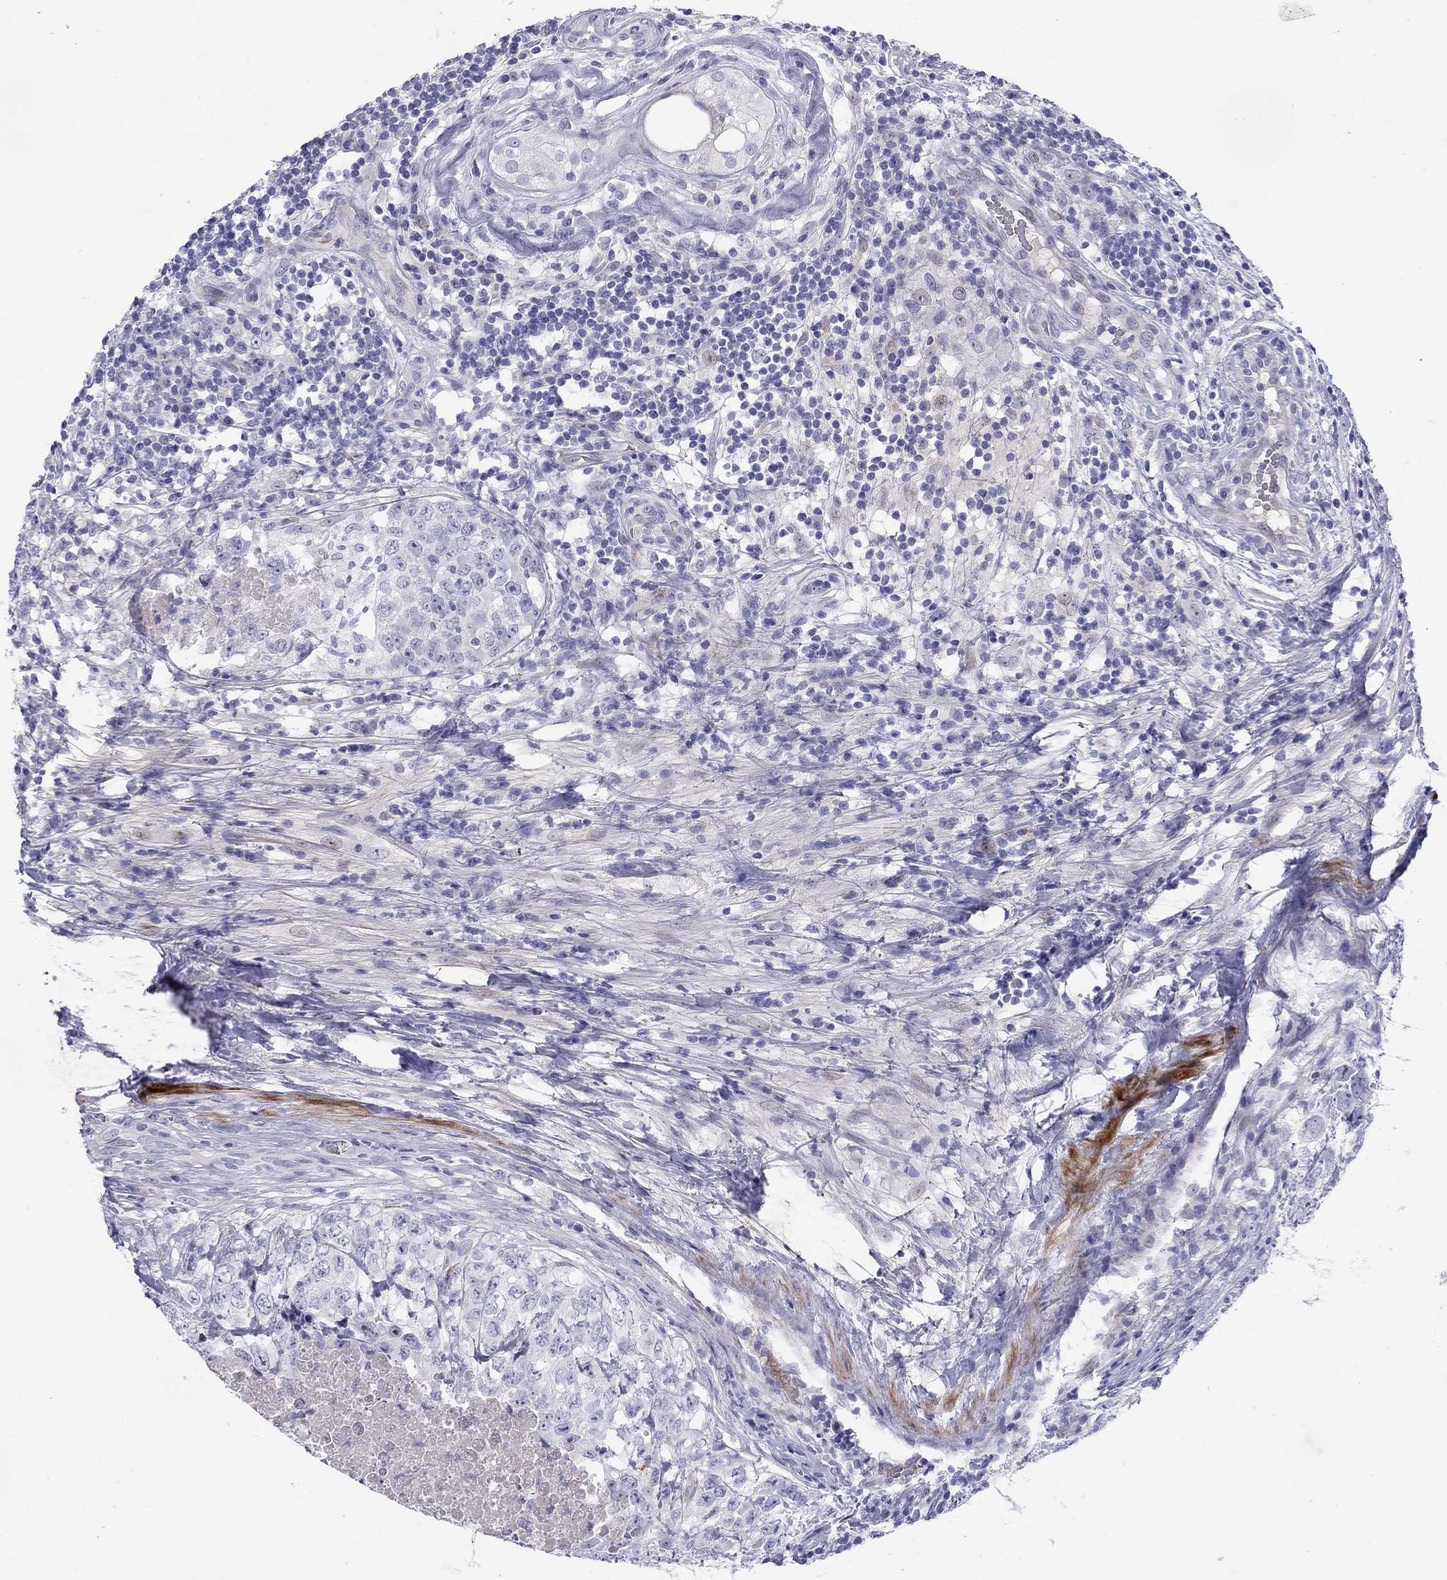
{"staining": {"intensity": "negative", "quantity": "none", "location": "none"}, "tissue": "testis cancer", "cell_type": "Tumor cells", "image_type": "cancer", "snomed": [{"axis": "morphology", "description": "Seminoma, NOS"}, {"axis": "topography", "description": "Testis"}], "caption": "A high-resolution image shows IHC staining of seminoma (testis), which displays no significant positivity in tumor cells.", "gene": "CMYA5", "patient": {"sex": "male", "age": 34}}